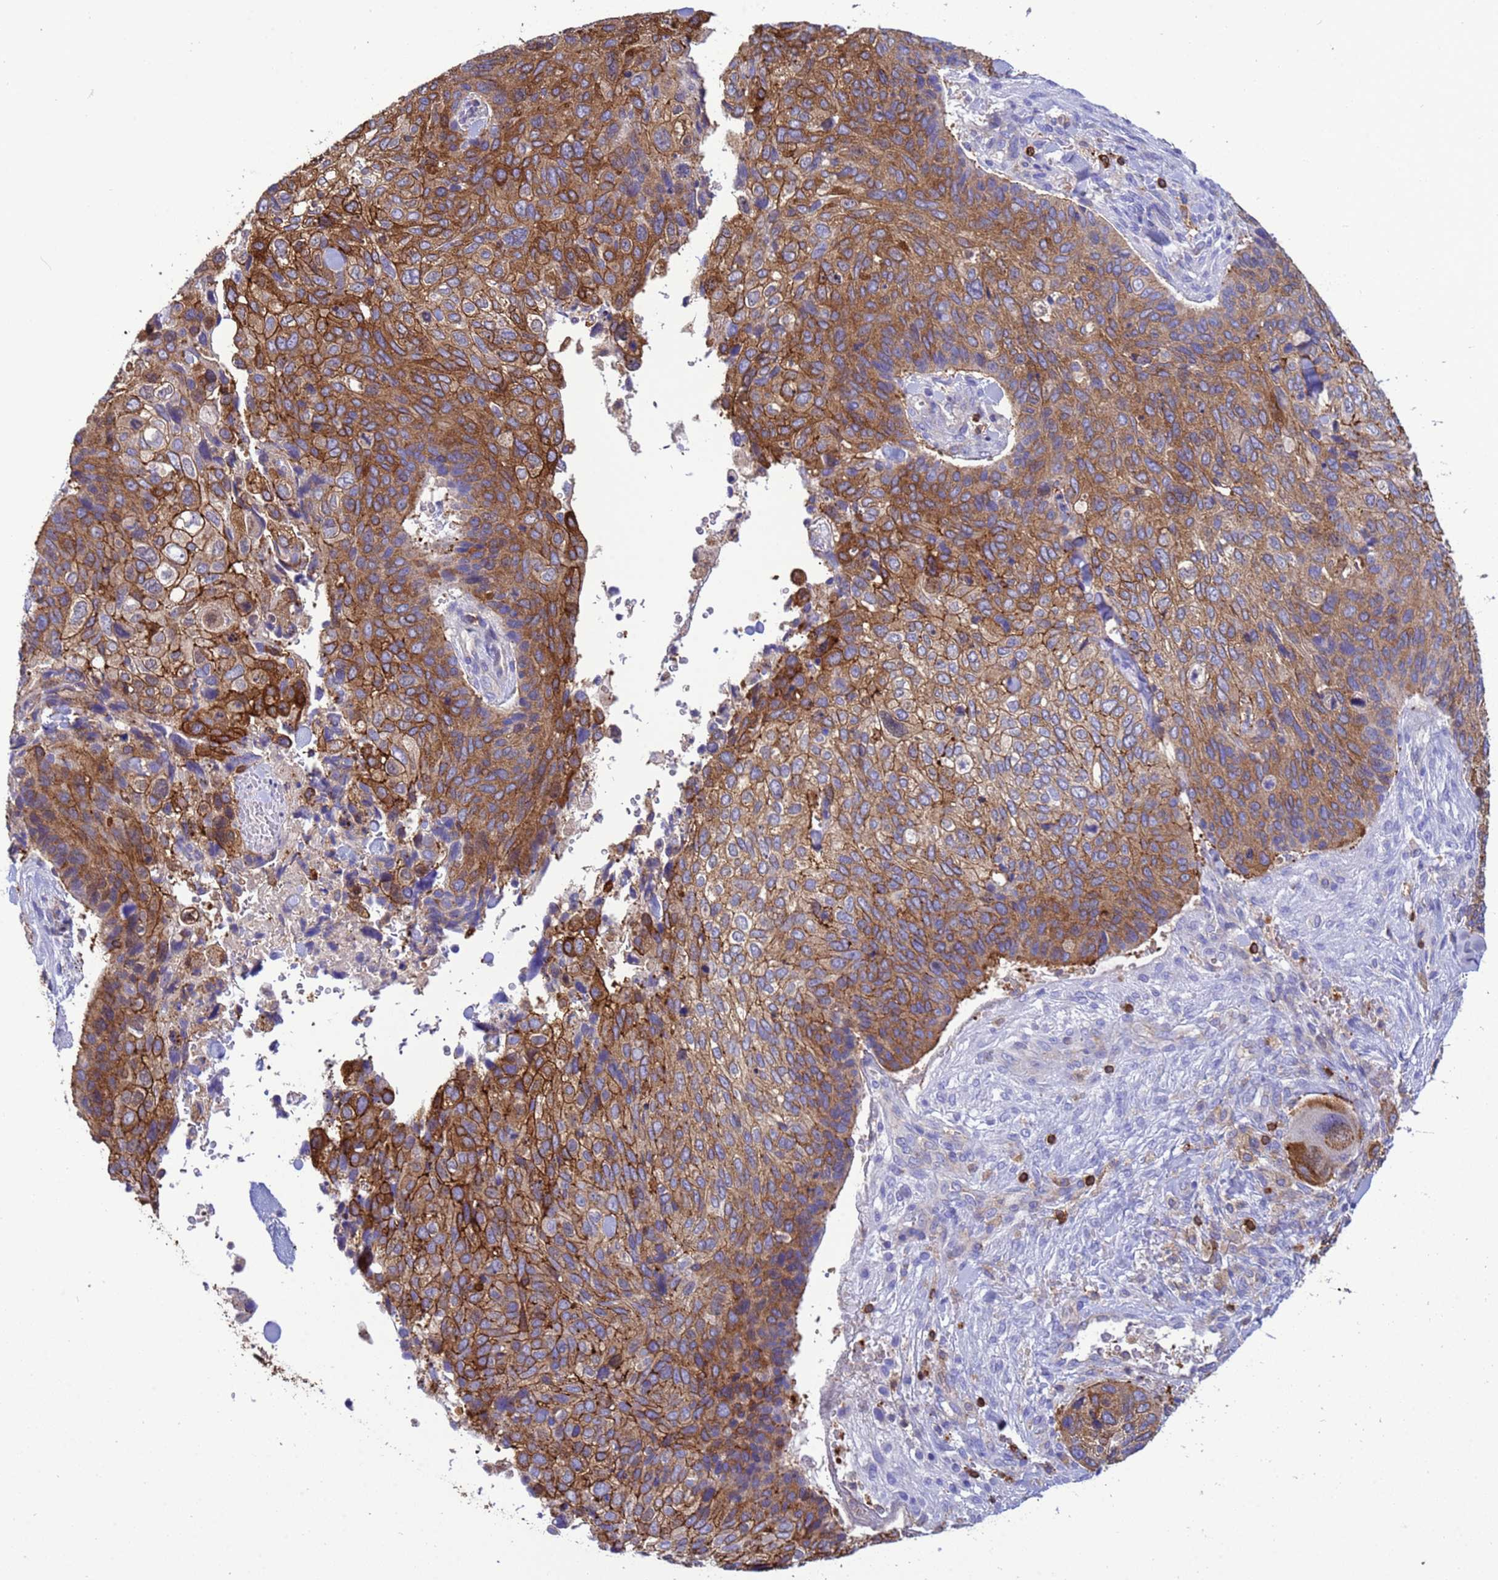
{"staining": {"intensity": "moderate", "quantity": ">75%", "location": "cytoplasmic/membranous"}, "tissue": "skin cancer", "cell_type": "Tumor cells", "image_type": "cancer", "snomed": [{"axis": "morphology", "description": "Basal cell carcinoma"}, {"axis": "topography", "description": "Skin"}], "caption": "Basal cell carcinoma (skin) tissue demonstrates moderate cytoplasmic/membranous expression in approximately >75% of tumor cells", "gene": "EZR", "patient": {"sex": "female", "age": 74}}